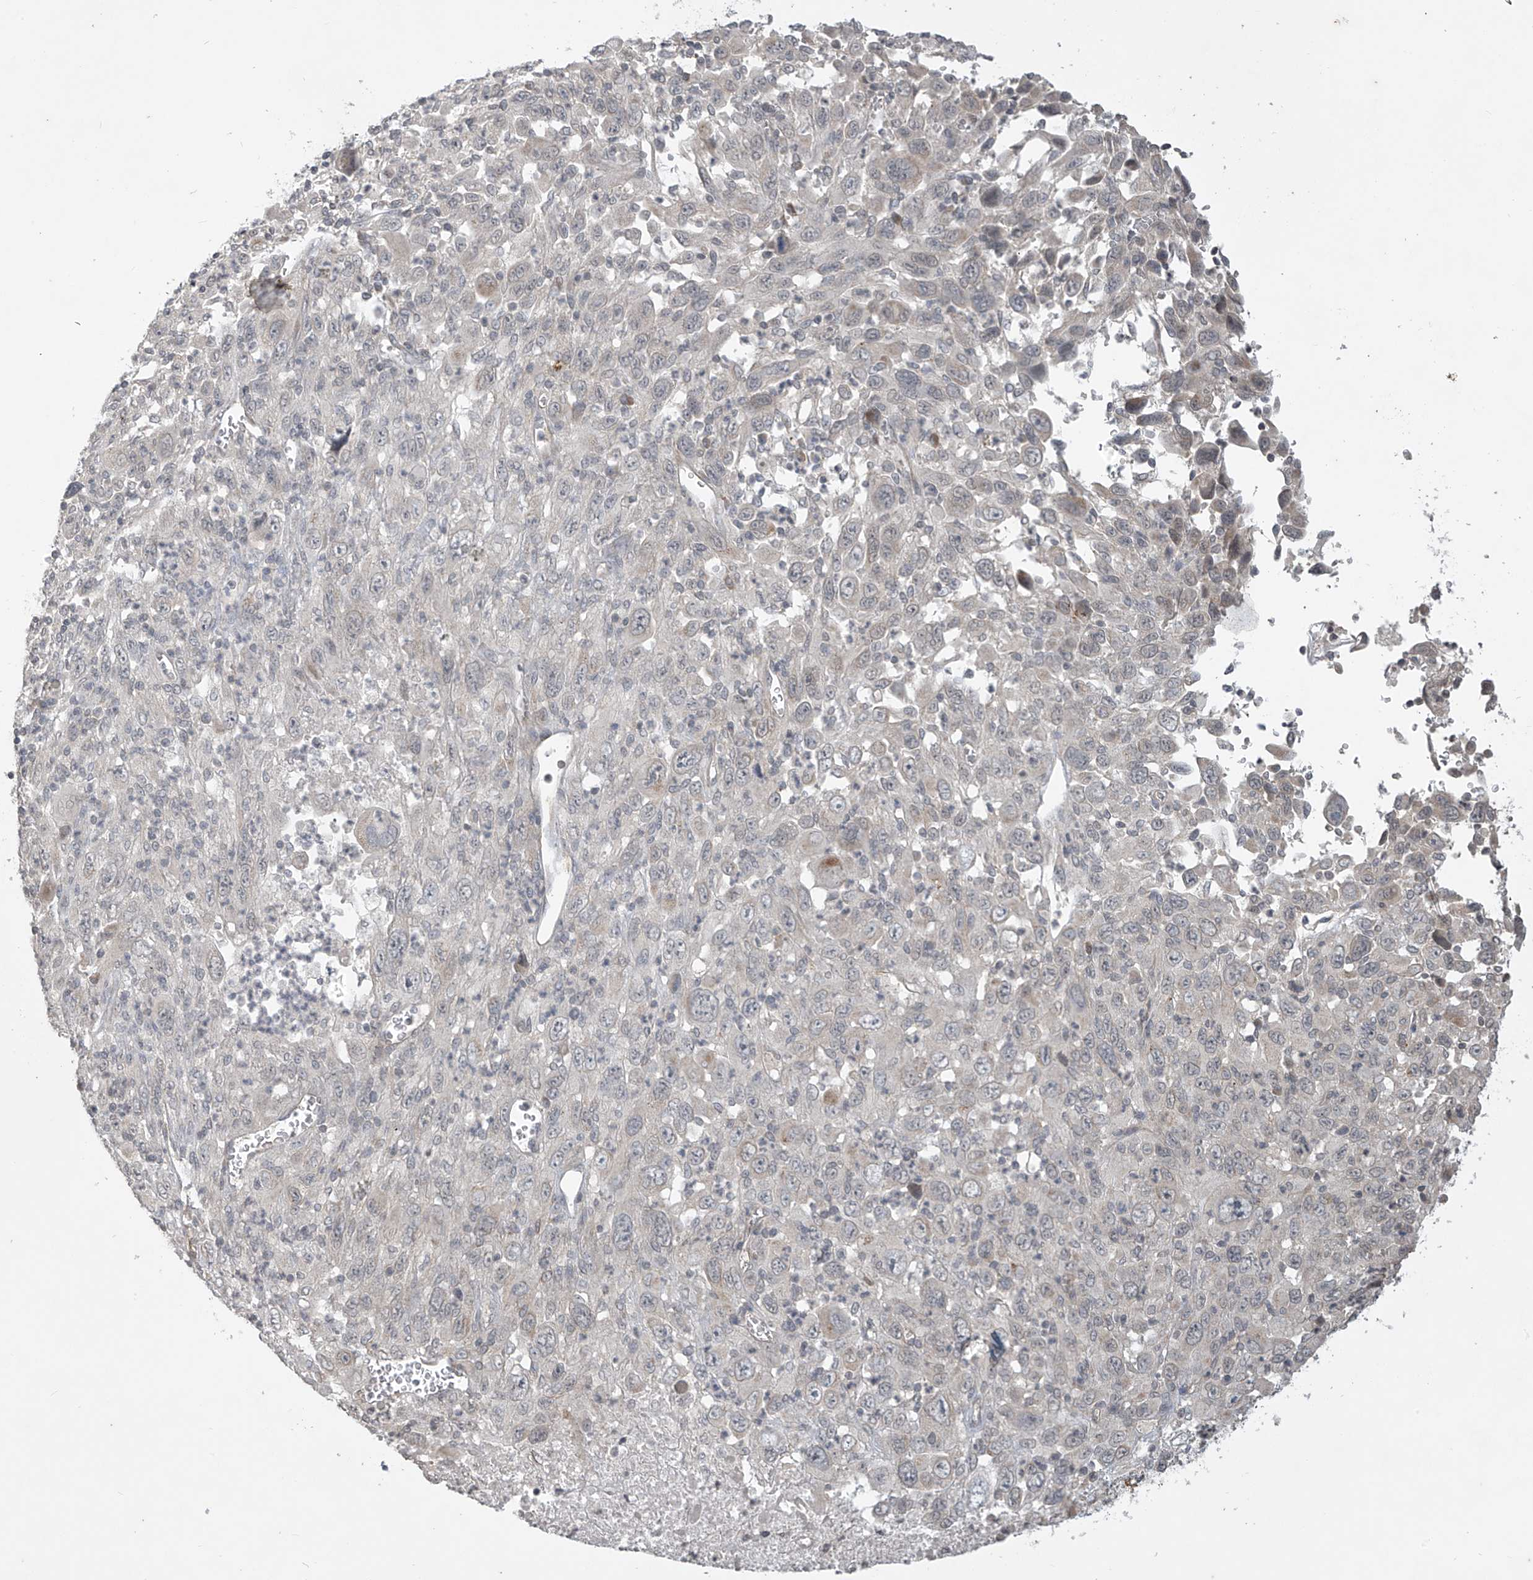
{"staining": {"intensity": "negative", "quantity": "none", "location": "none"}, "tissue": "melanoma", "cell_type": "Tumor cells", "image_type": "cancer", "snomed": [{"axis": "morphology", "description": "Malignant melanoma, Metastatic site"}, {"axis": "topography", "description": "Skin"}], "caption": "This is an IHC histopathology image of malignant melanoma (metastatic site). There is no staining in tumor cells.", "gene": "DGKQ", "patient": {"sex": "female", "age": 56}}